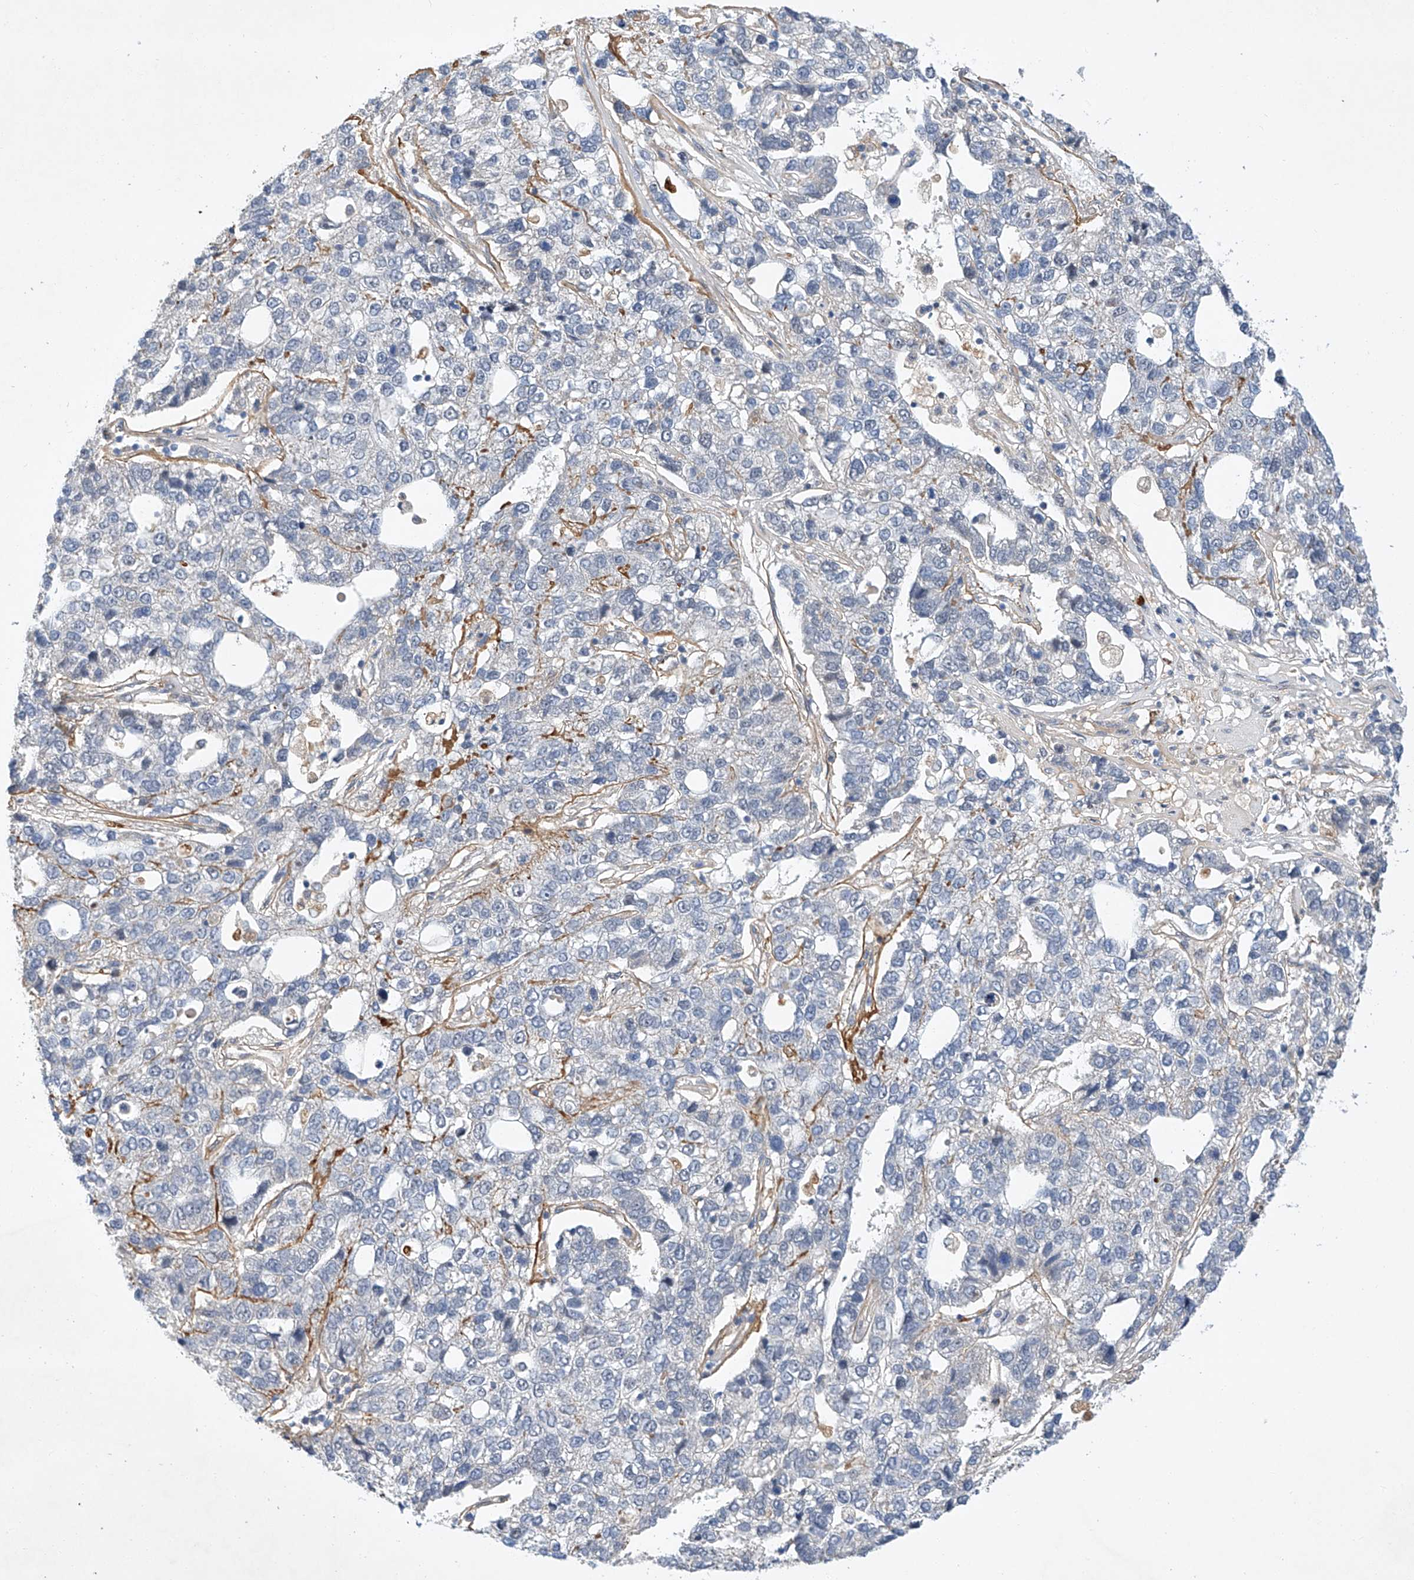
{"staining": {"intensity": "negative", "quantity": "none", "location": "none"}, "tissue": "pancreatic cancer", "cell_type": "Tumor cells", "image_type": "cancer", "snomed": [{"axis": "morphology", "description": "Adenocarcinoma, NOS"}, {"axis": "topography", "description": "Pancreas"}], "caption": "Histopathology image shows no protein expression in tumor cells of pancreatic adenocarcinoma tissue.", "gene": "AMD1", "patient": {"sex": "female", "age": 61}}